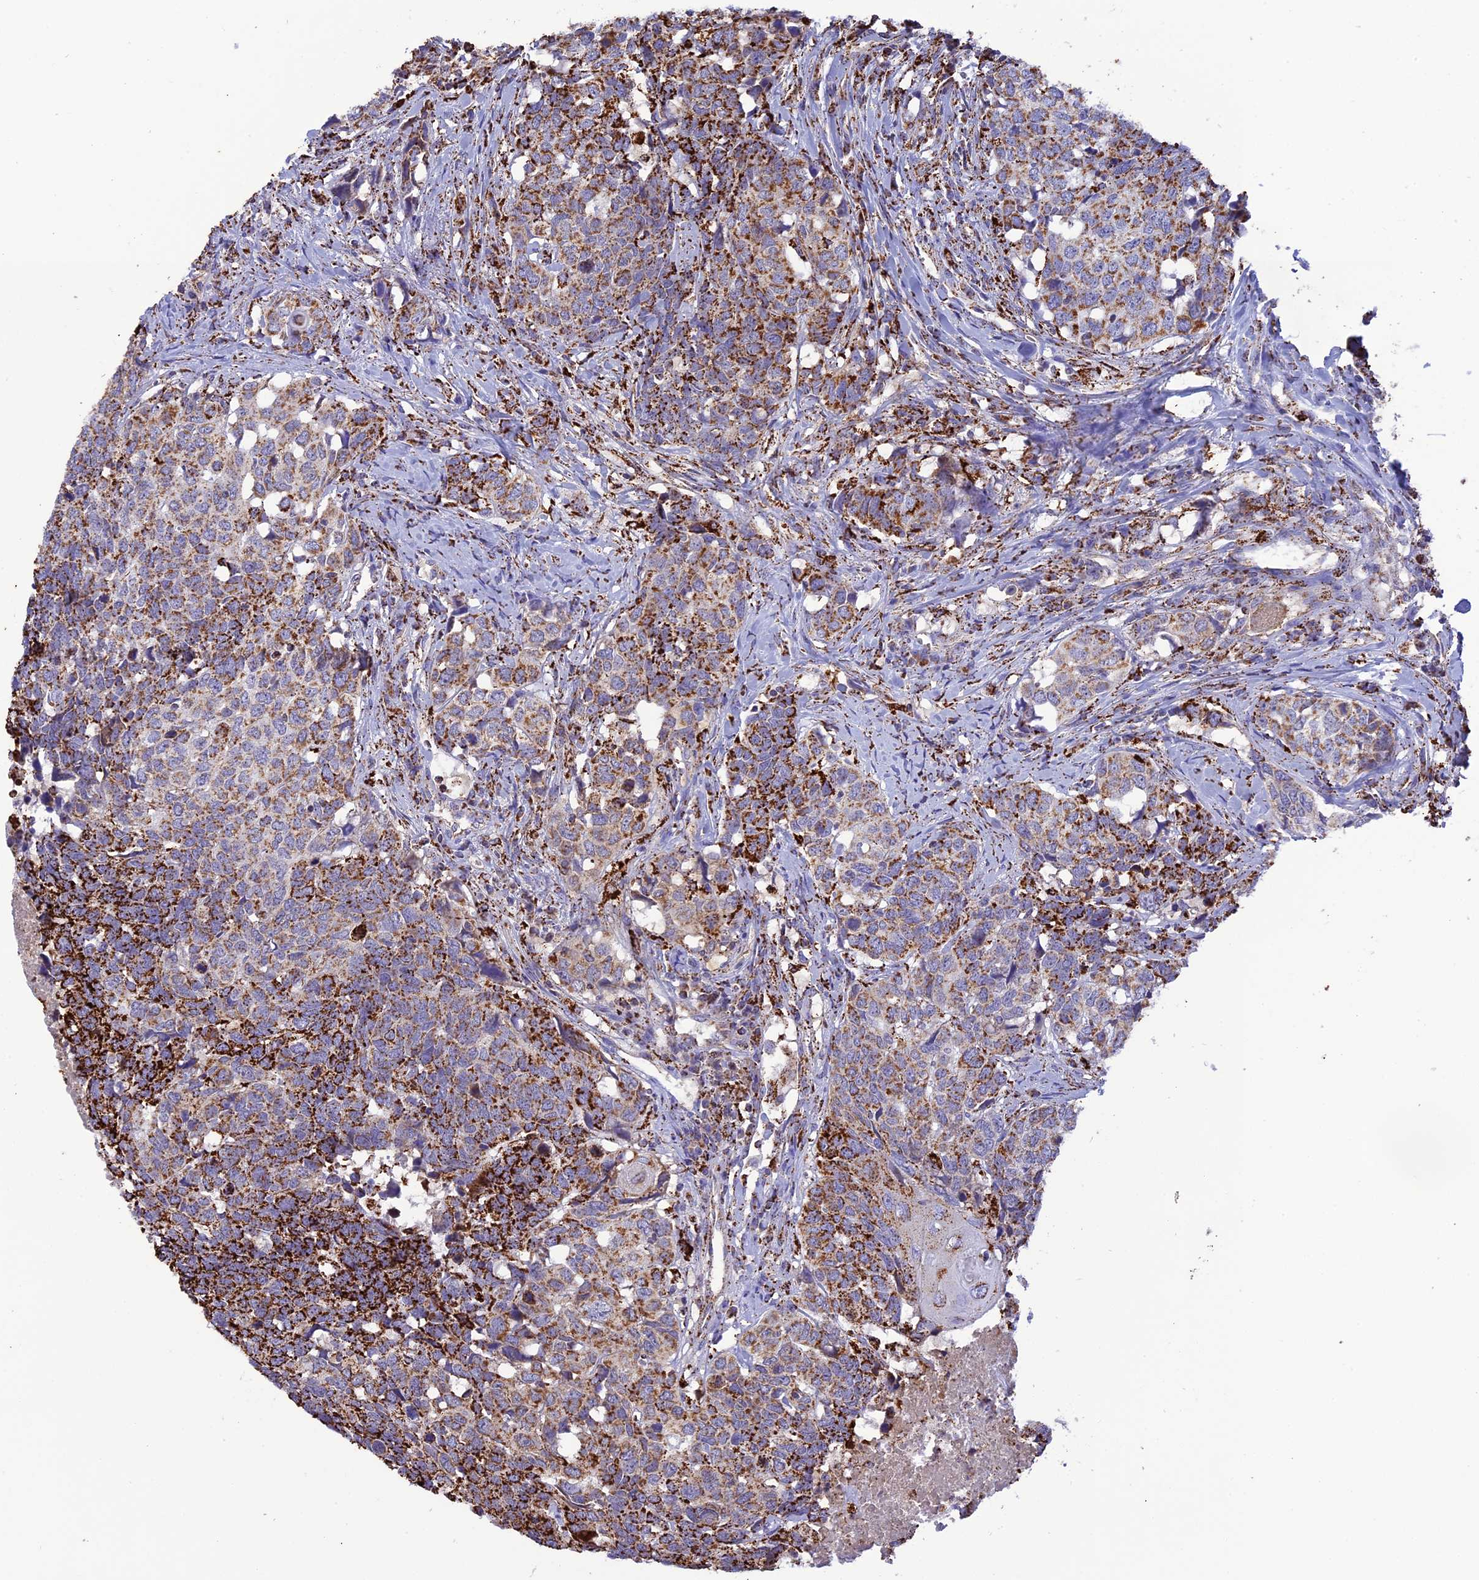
{"staining": {"intensity": "strong", "quantity": "25%-75%", "location": "cytoplasmic/membranous"}, "tissue": "head and neck cancer", "cell_type": "Tumor cells", "image_type": "cancer", "snomed": [{"axis": "morphology", "description": "Squamous cell carcinoma, NOS"}, {"axis": "topography", "description": "Head-Neck"}], "caption": "Brown immunohistochemical staining in human head and neck cancer (squamous cell carcinoma) shows strong cytoplasmic/membranous expression in about 25%-75% of tumor cells. Using DAB (brown) and hematoxylin (blue) stains, captured at high magnification using brightfield microscopy.", "gene": "KCNG1", "patient": {"sex": "male", "age": 66}}